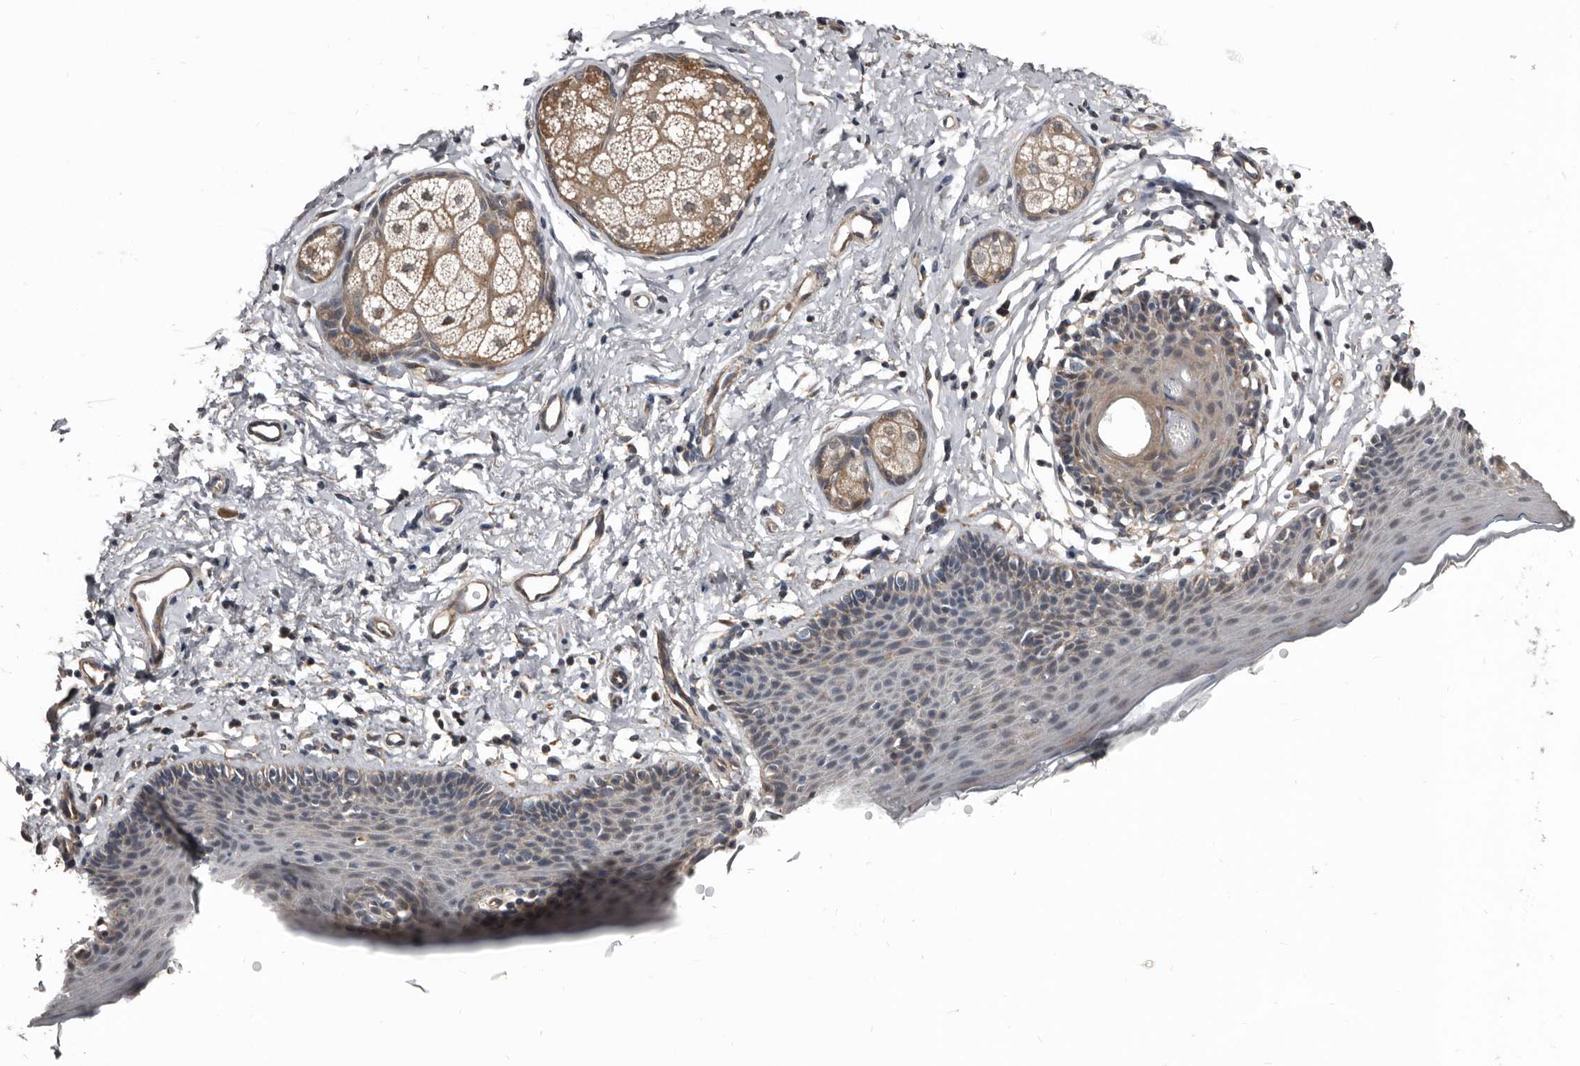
{"staining": {"intensity": "weak", "quantity": "25%-75%", "location": "cytoplasmic/membranous"}, "tissue": "skin", "cell_type": "Epidermal cells", "image_type": "normal", "snomed": [{"axis": "morphology", "description": "Normal tissue, NOS"}, {"axis": "topography", "description": "Vulva"}], "caption": "Normal skin shows weak cytoplasmic/membranous expression in approximately 25%-75% of epidermal cells.", "gene": "DHPS", "patient": {"sex": "female", "age": 66}}